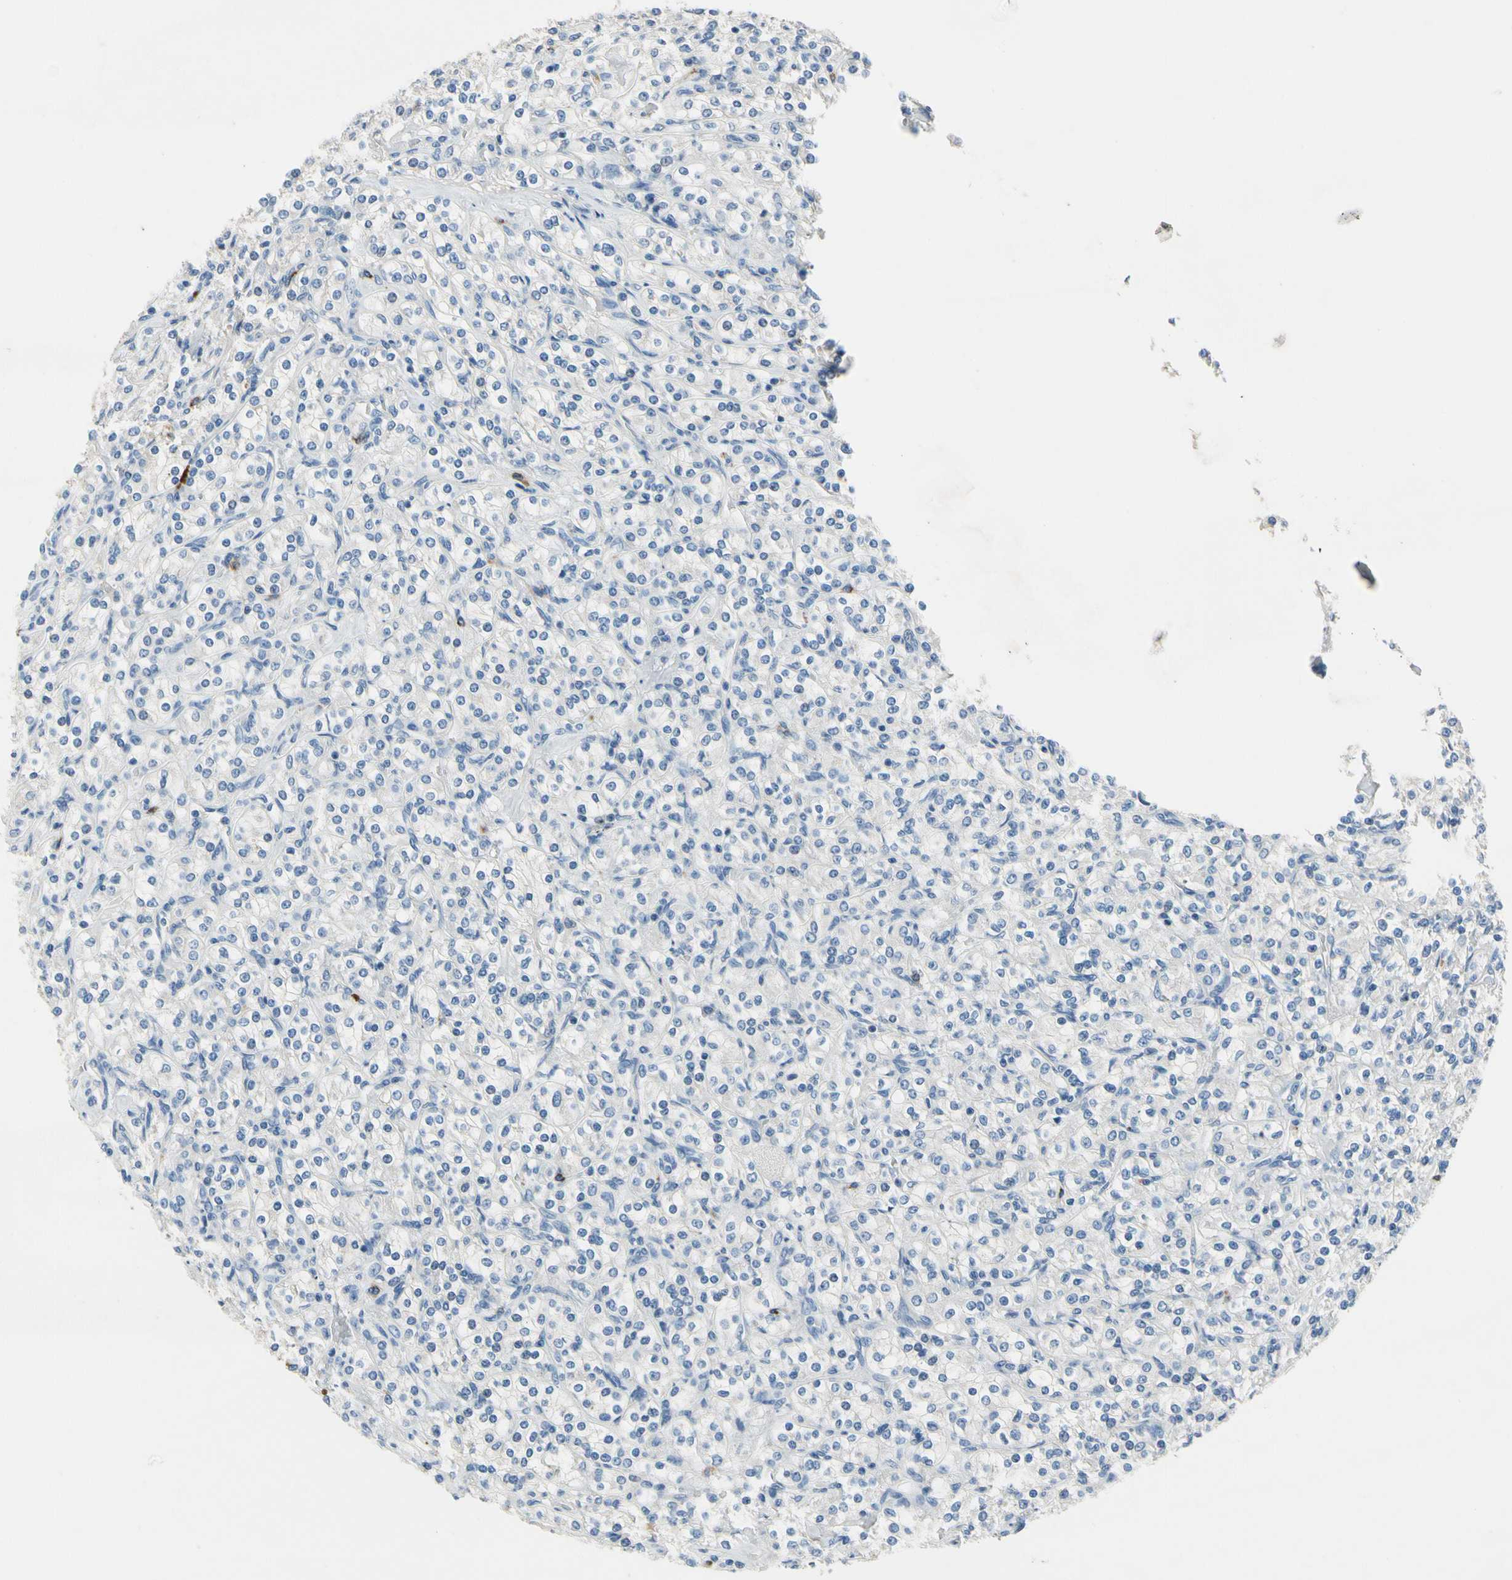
{"staining": {"intensity": "negative", "quantity": "none", "location": "none"}, "tissue": "renal cancer", "cell_type": "Tumor cells", "image_type": "cancer", "snomed": [{"axis": "morphology", "description": "Adenocarcinoma, NOS"}, {"axis": "topography", "description": "Kidney"}], "caption": "IHC micrograph of renal cancer (adenocarcinoma) stained for a protein (brown), which reveals no staining in tumor cells.", "gene": "CPA3", "patient": {"sex": "male", "age": 77}}